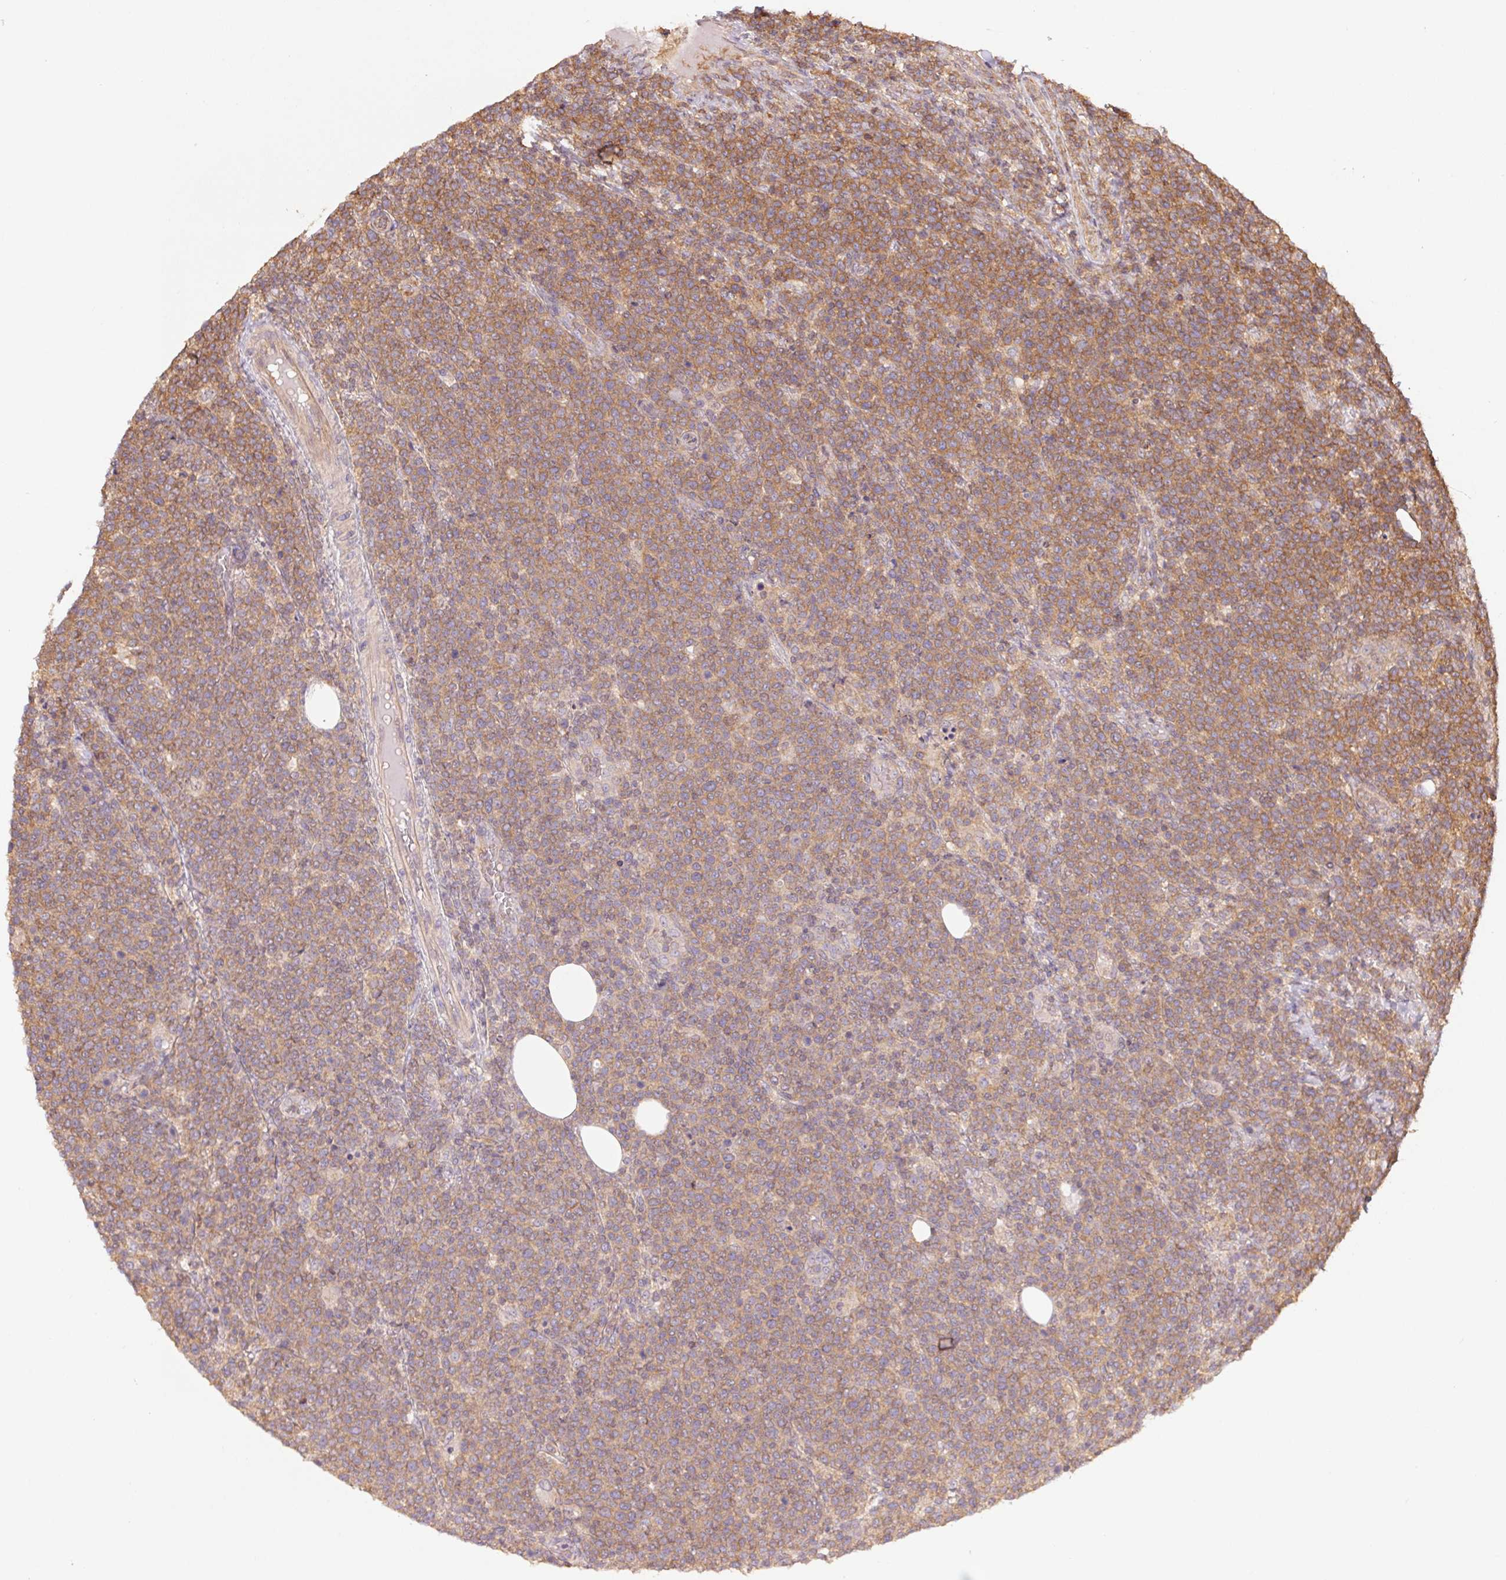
{"staining": {"intensity": "moderate", "quantity": ">75%", "location": "cytoplasmic/membranous"}, "tissue": "lymphoma", "cell_type": "Tumor cells", "image_type": "cancer", "snomed": [{"axis": "morphology", "description": "Malignant lymphoma, non-Hodgkin's type, High grade"}, {"axis": "topography", "description": "Lymph node"}], "caption": "IHC (DAB (3,3'-diaminobenzidine)) staining of human high-grade malignant lymphoma, non-Hodgkin's type shows moderate cytoplasmic/membranous protein expression in about >75% of tumor cells. (DAB IHC with brightfield microscopy, high magnification).", "gene": "TUBA3D", "patient": {"sex": "male", "age": 61}}